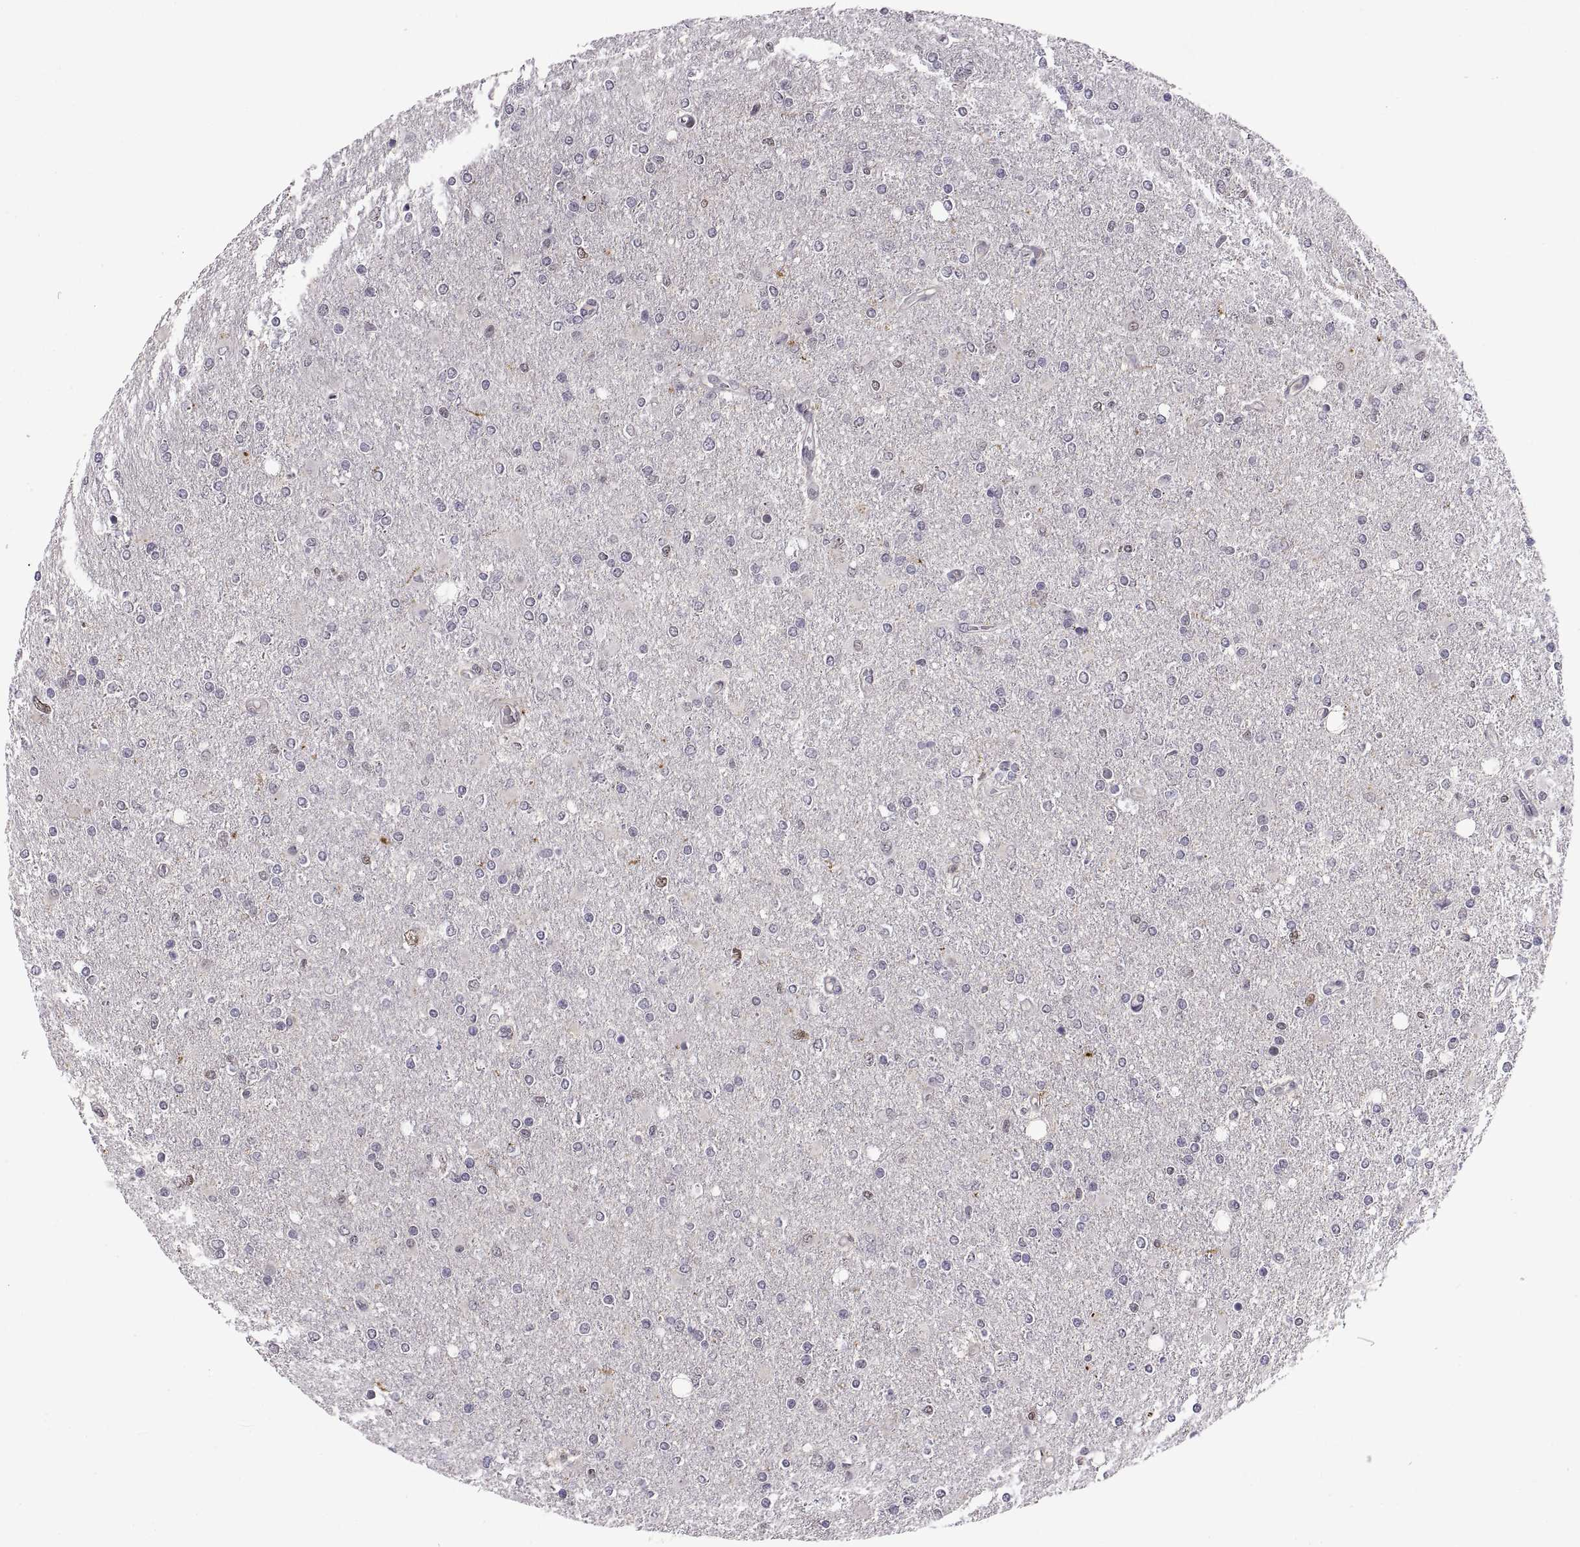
{"staining": {"intensity": "negative", "quantity": "none", "location": "none"}, "tissue": "glioma", "cell_type": "Tumor cells", "image_type": "cancer", "snomed": [{"axis": "morphology", "description": "Glioma, malignant, High grade"}, {"axis": "topography", "description": "Cerebral cortex"}], "caption": "The immunohistochemistry (IHC) micrograph has no significant staining in tumor cells of malignant glioma (high-grade) tissue. Brightfield microscopy of immunohistochemistry (IHC) stained with DAB (brown) and hematoxylin (blue), captured at high magnification.", "gene": "CHFR", "patient": {"sex": "male", "age": 70}}